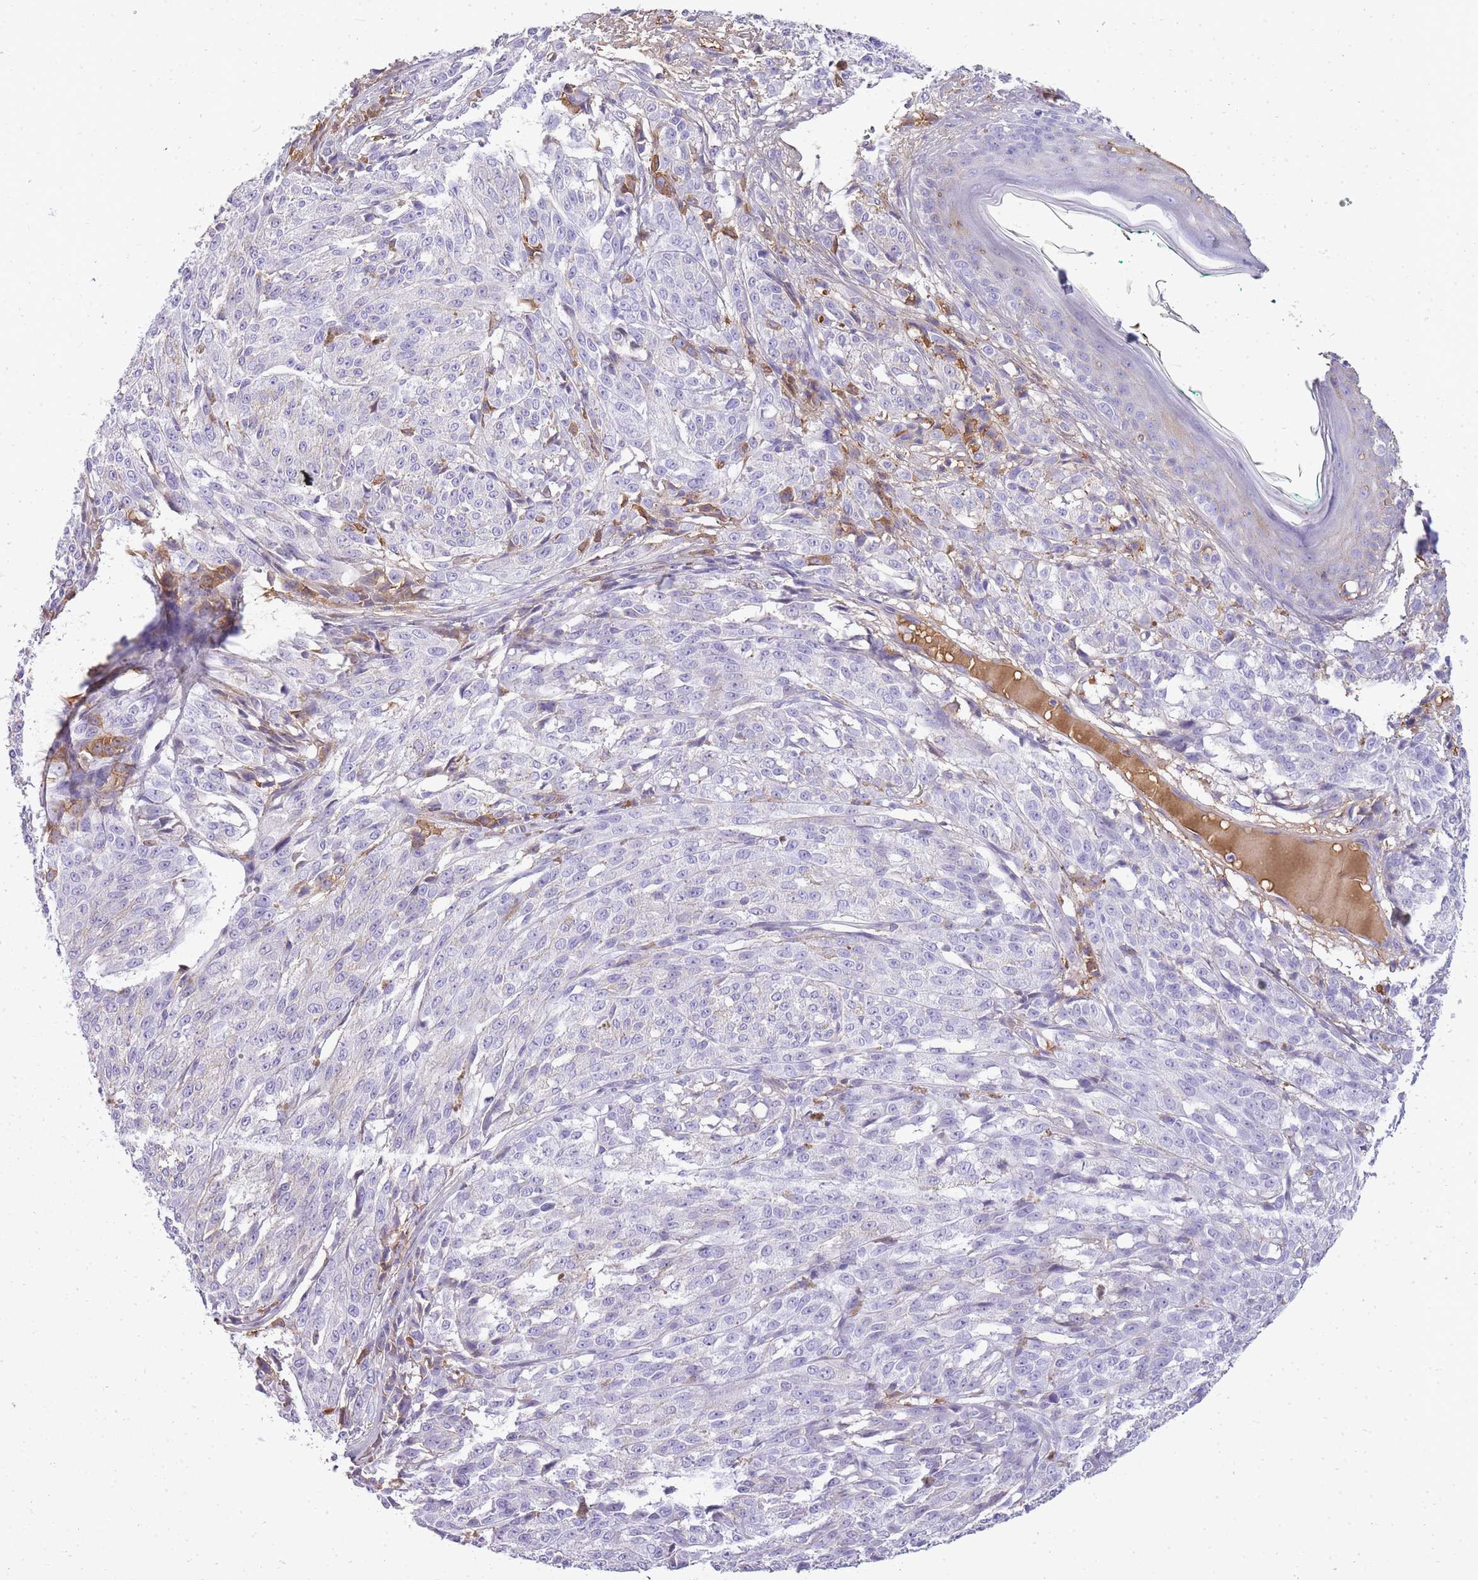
{"staining": {"intensity": "negative", "quantity": "none", "location": "none"}, "tissue": "melanoma", "cell_type": "Tumor cells", "image_type": "cancer", "snomed": [{"axis": "morphology", "description": "Malignant melanoma, NOS"}, {"axis": "topography", "description": "Skin"}], "caption": "This is an IHC histopathology image of melanoma. There is no expression in tumor cells.", "gene": "IGKV1D-42", "patient": {"sex": "female", "age": 52}}